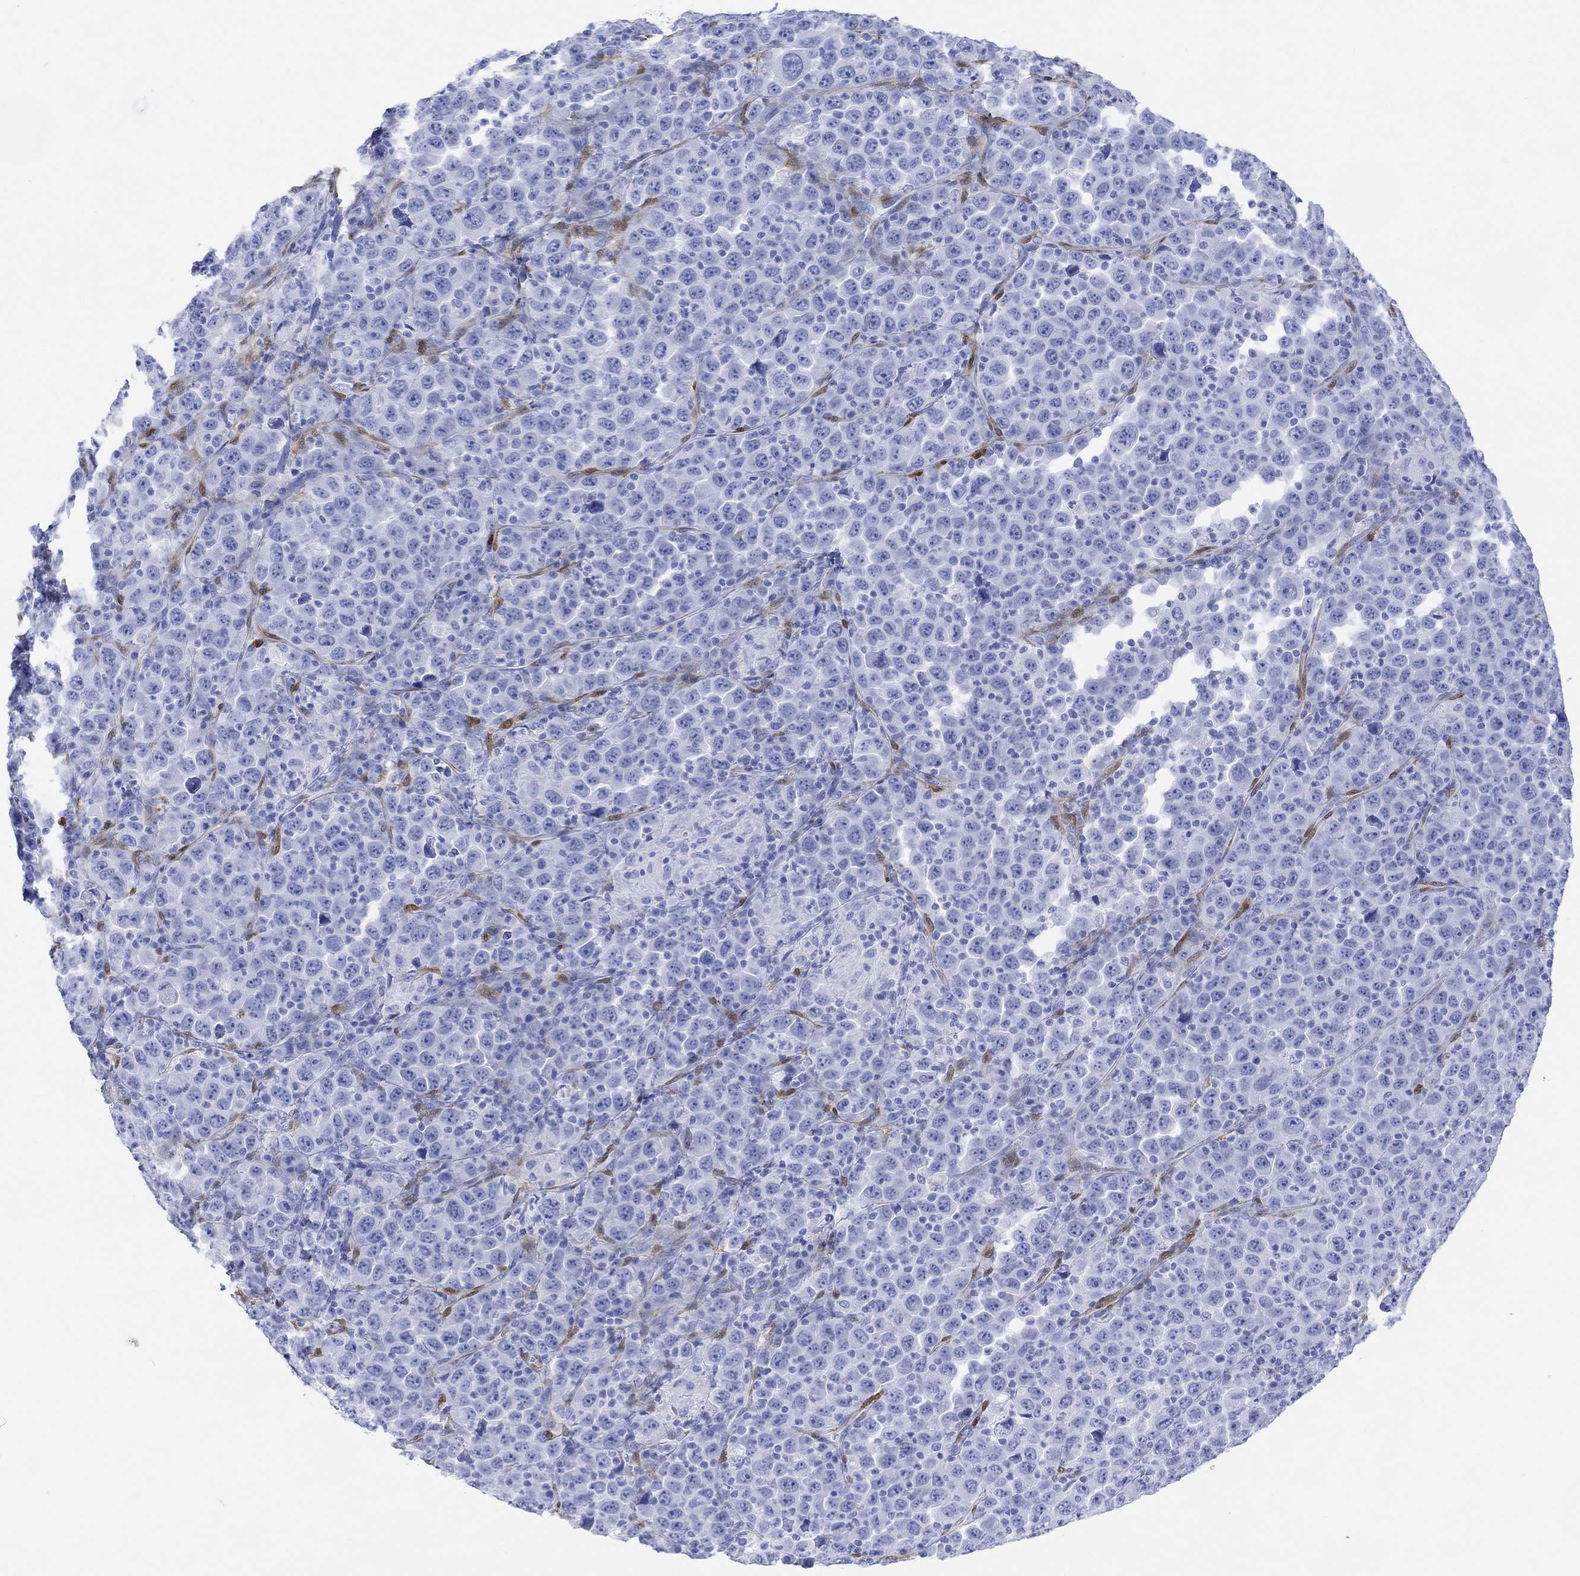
{"staining": {"intensity": "negative", "quantity": "none", "location": "none"}, "tissue": "stomach cancer", "cell_type": "Tumor cells", "image_type": "cancer", "snomed": [{"axis": "morphology", "description": "Normal tissue, NOS"}, {"axis": "morphology", "description": "Adenocarcinoma, NOS"}, {"axis": "topography", "description": "Stomach, upper"}, {"axis": "topography", "description": "Stomach"}], "caption": "Immunohistochemical staining of adenocarcinoma (stomach) demonstrates no significant positivity in tumor cells.", "gene": "TPPP3", "patient": {"sex": "male", "age": 59}}